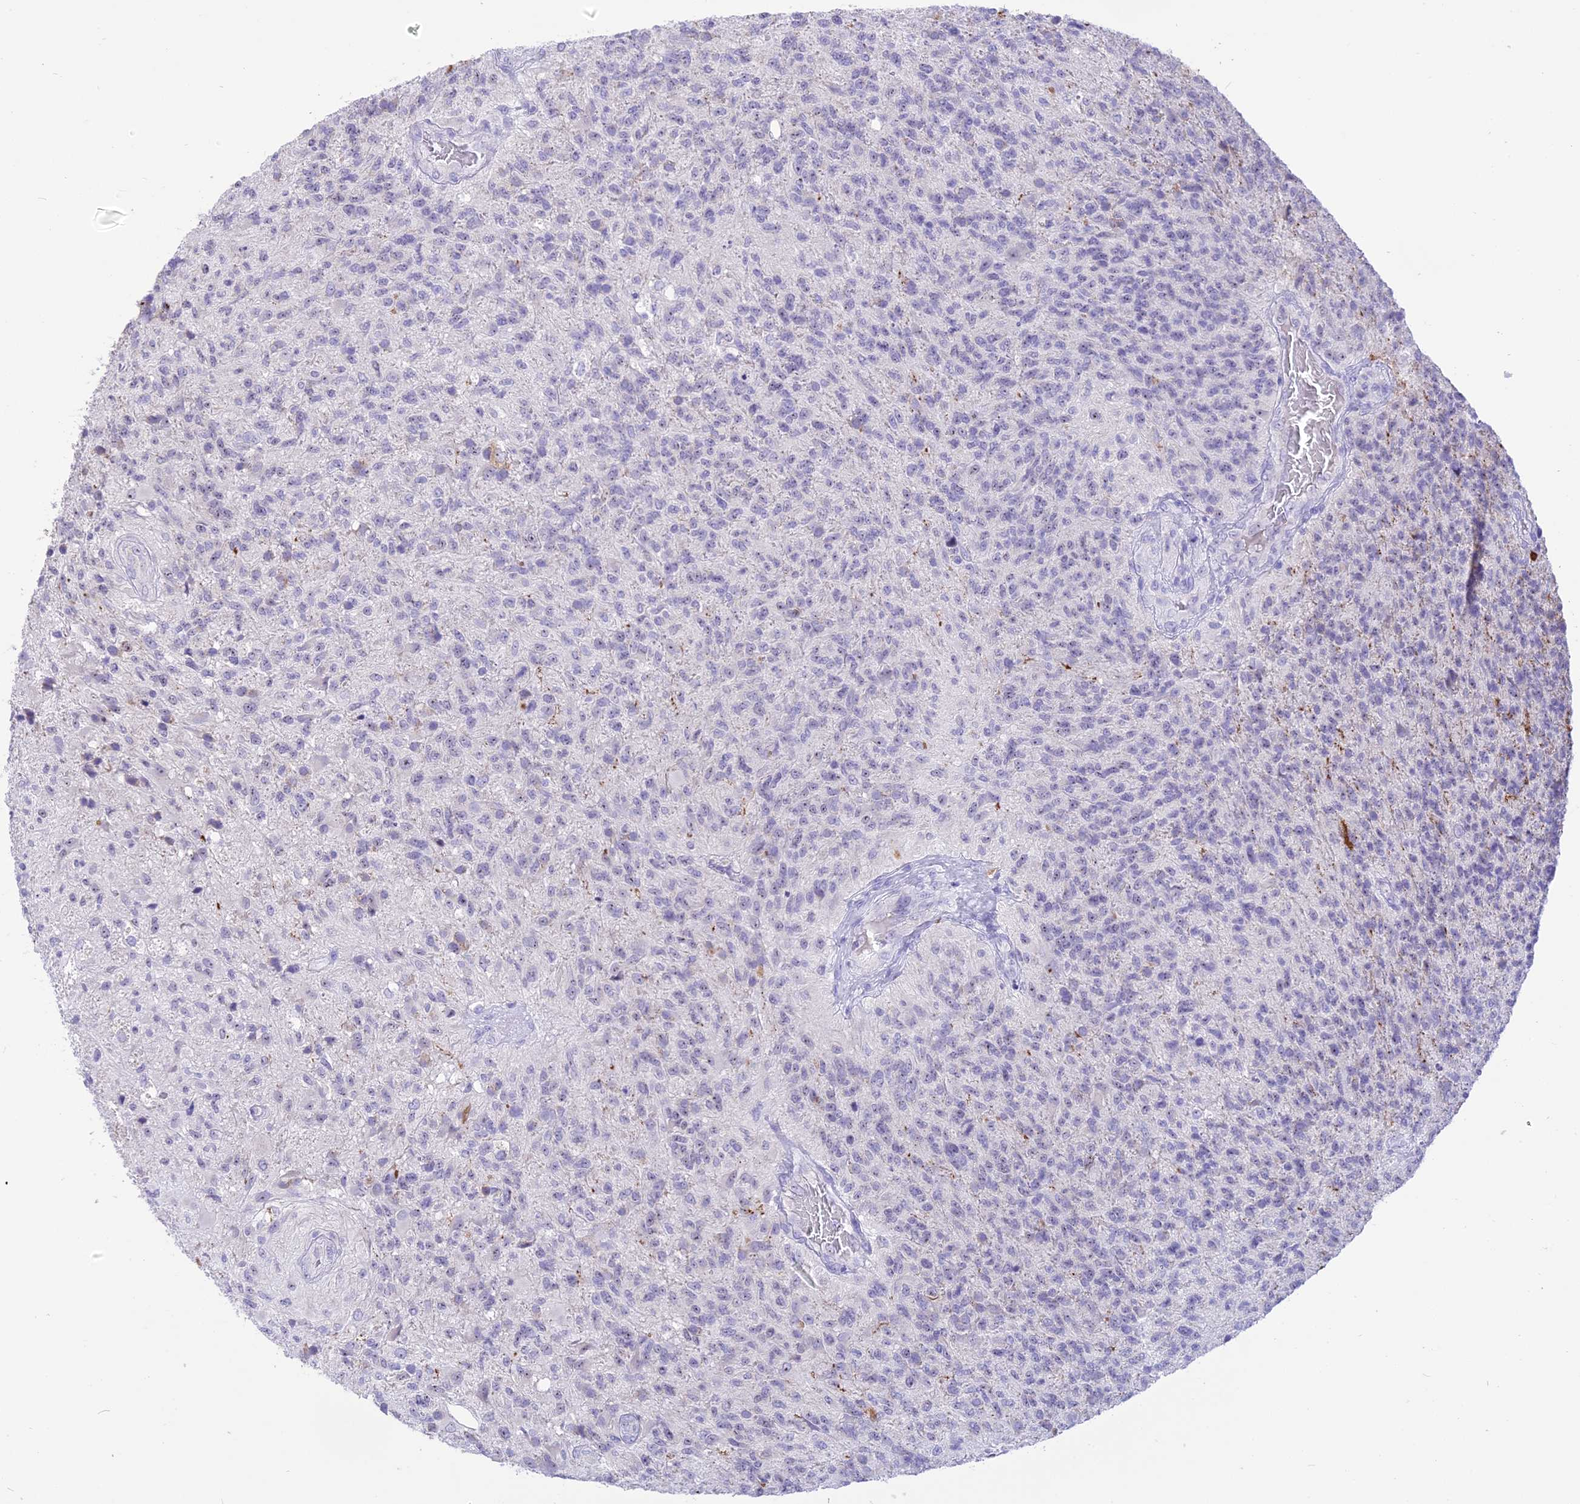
{"staining": {"intensity": "negative", "quantity": "none", "location": "none"}, "tissue": "glioma", "cell_type": "Tumor cells", "image_type": "cancer", "snomed": [{"axis": "morphology", "description": "Glioma, malignant, High grade"}, {"axis": "topography", "description": "Brain"}], "caption": "Malignant glioma (high-grade) was stained to show a protein in brown. There is no significant positivity in tumor cells. (DAB (3,3'-diaminobenzidine) immunohistochemistry (IHC), high magnification).", "gene": "CMSS1", "patient": {"sex": "male", "age": 56}}